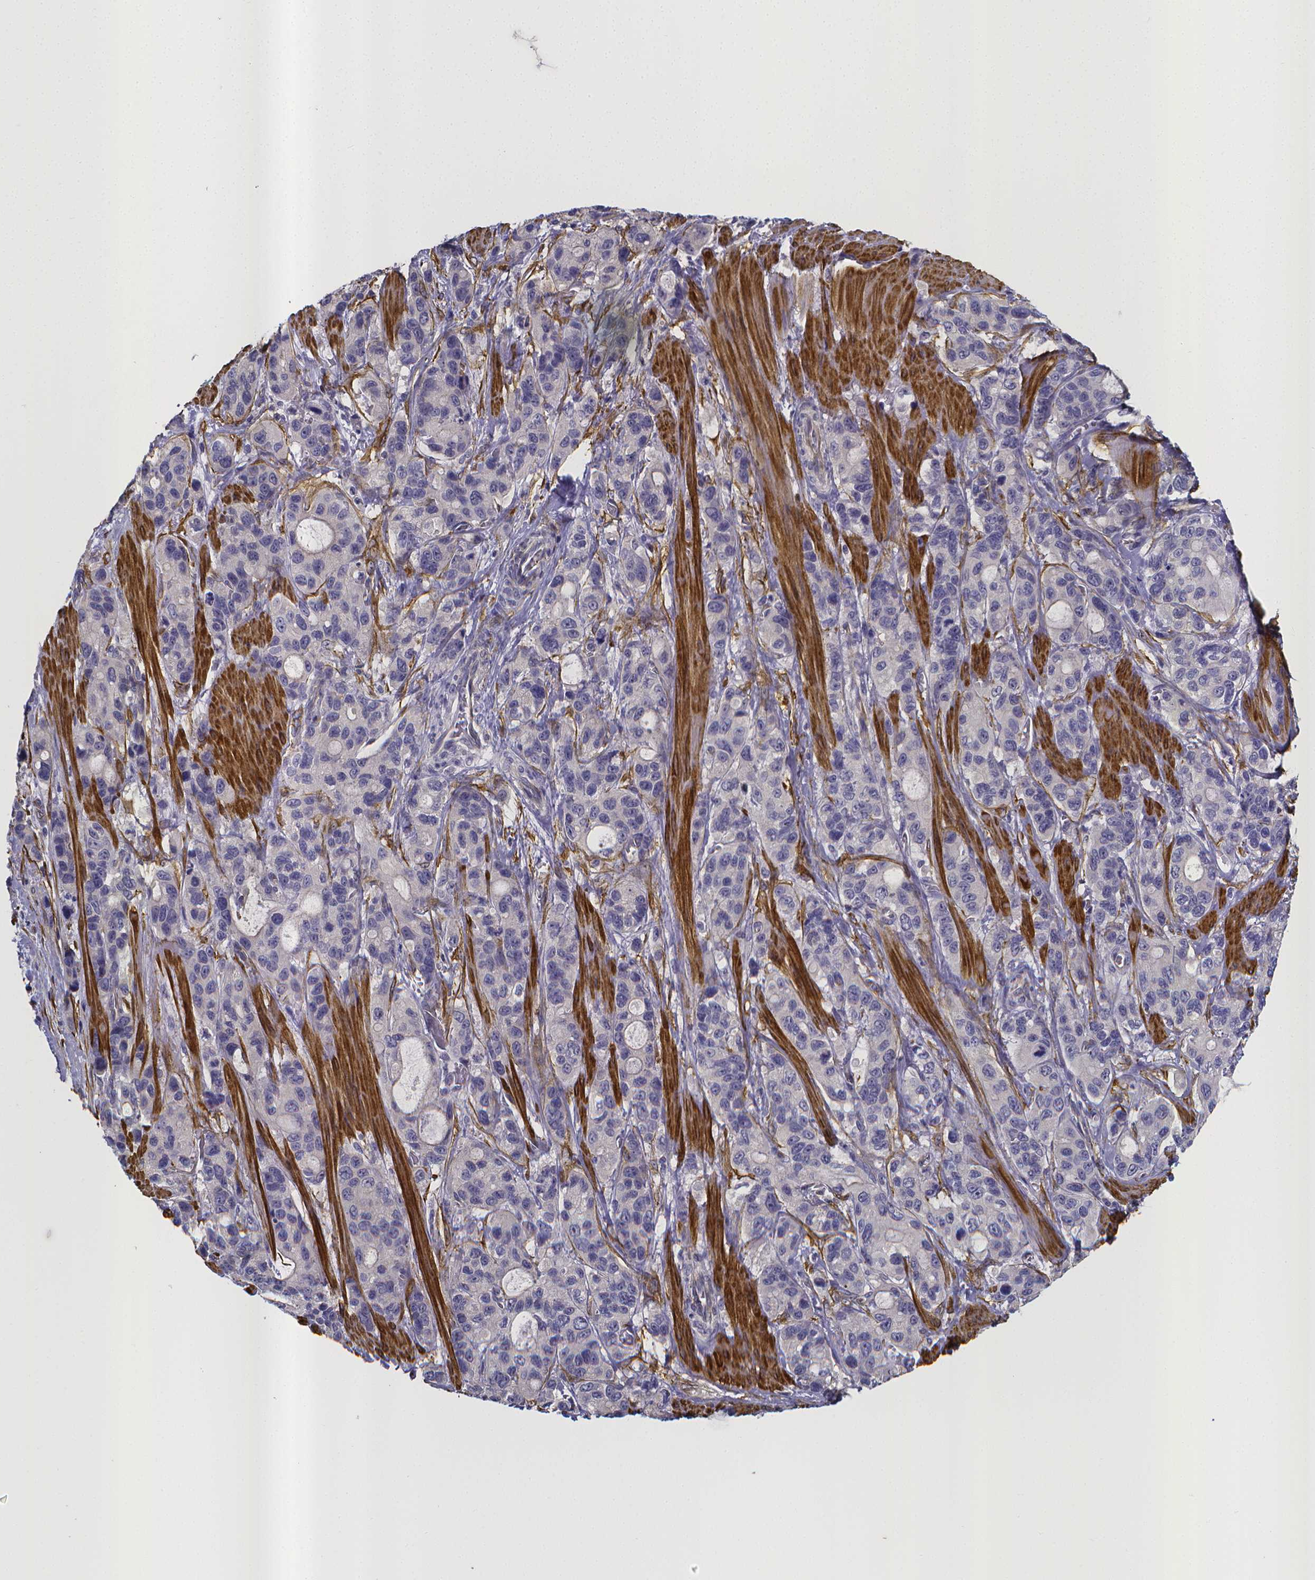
{"staining": {"intensity": "negative", "quantity": "none", "location": "none"}, "tissue": "stomach cancer", "cell_type": "Tumor cells", "image_type": "cancer", "snomed": [{"axis": "morphology", "description": "Adenocarcinoma, NOS"}, {"axis": "topography", "description": "Stomach"}], "caption": "An image of human stomach cancer (adenocarcinoma) is negative for staining in tumor cells. Brightfield microscopy of immunohistochemistry (IHC) stained with DAB (3,3'-diaminobenzidine) (brown) and hematoxylin (blue), captured at high magnification.", "gene": "RERG", "patient": {"sex": "male", "age": 63}}